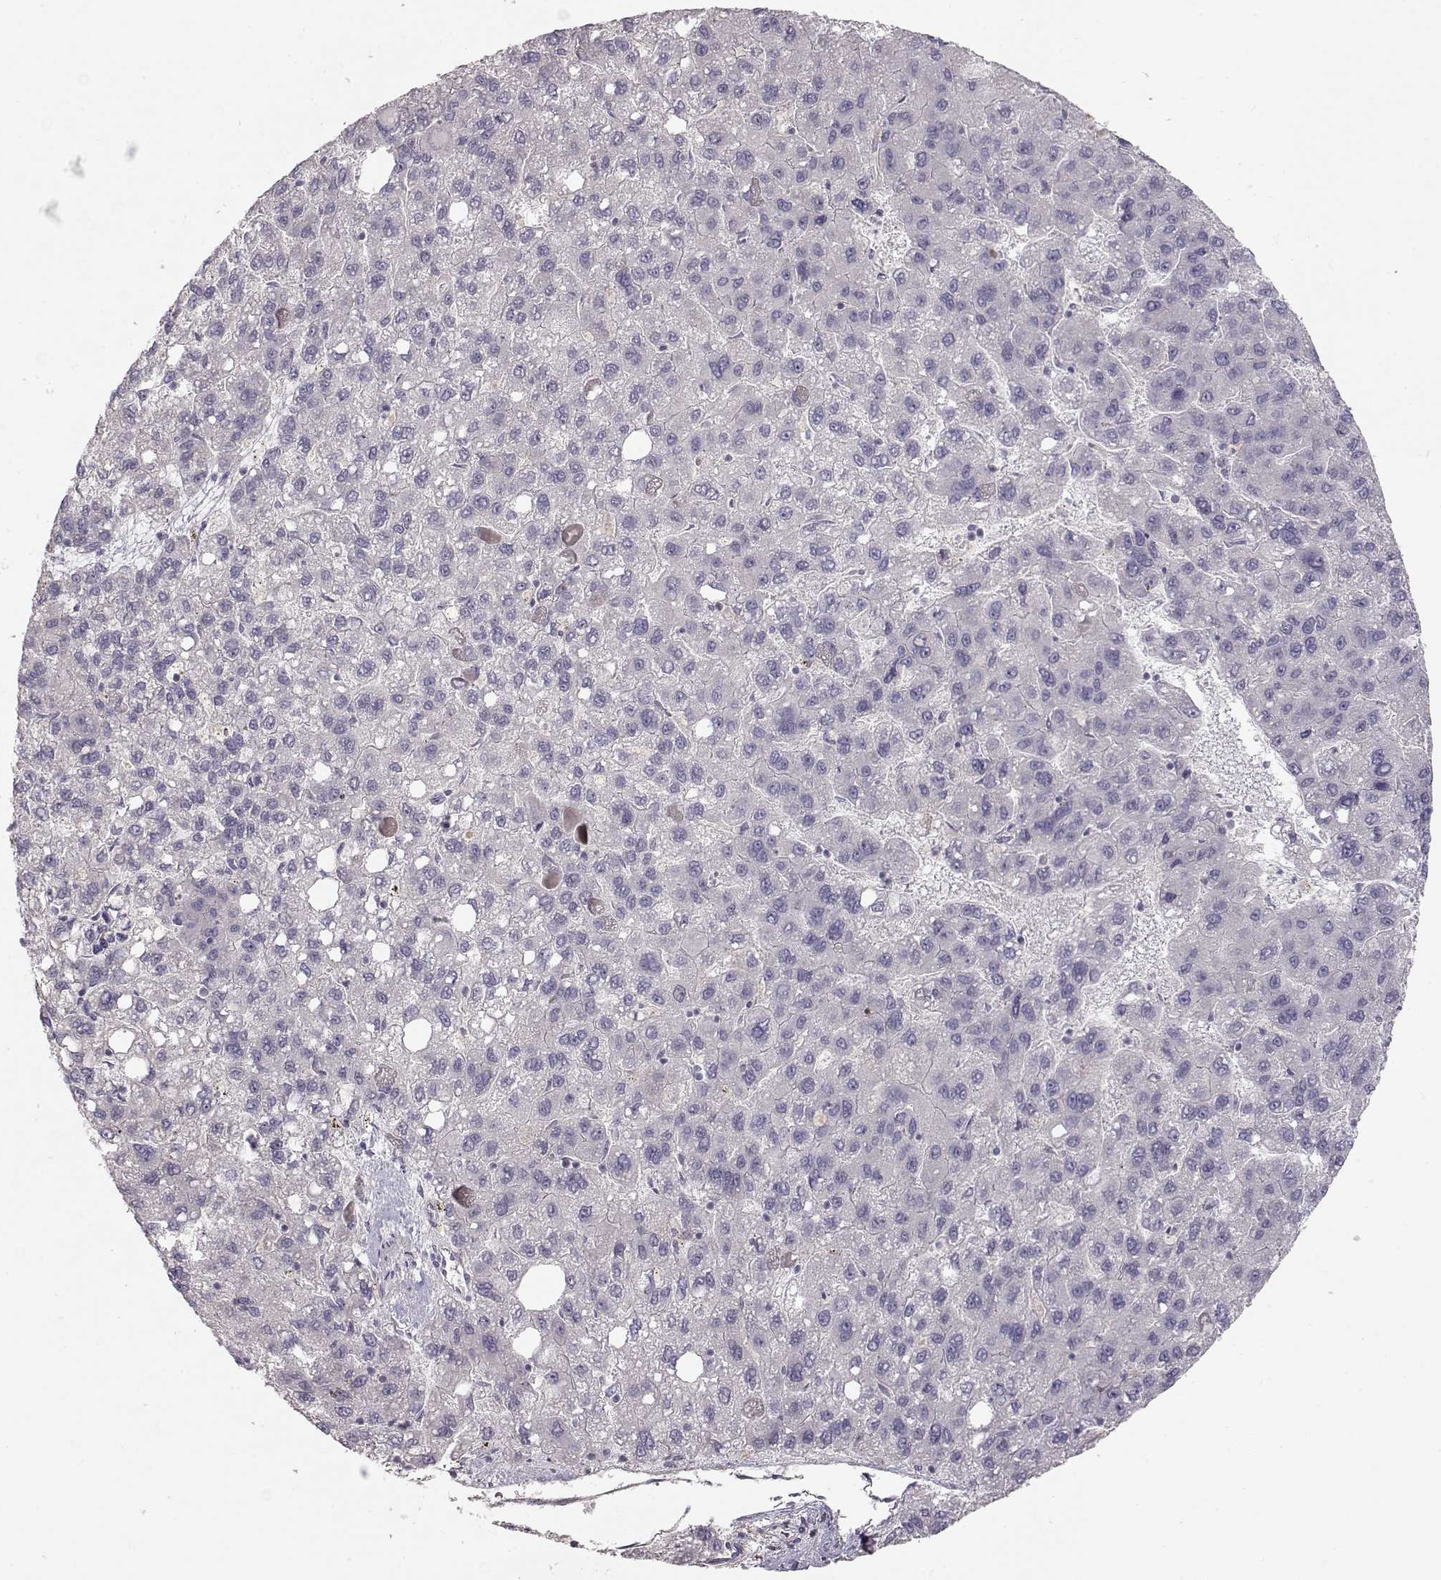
{"staining": {"intensity": "negative", "quantity": "none", "location": "none"}, "tissue": "liver cancer", "cell_type": "Tumor cells", "image_type": "cancer", "snomed": [{"axis": "morphology", "description": "Carcinoma, Hepatocellular, NOS"}, {"axis": "topography", "description": "Liver"}], "caption": "This is a histopathology image of IHC staining of liver hepatocellular carcinoma, which shows no positivity in tumor cells. Brightfield microscopy of IHC stained with DAB (3,3'-diaminobenzidine) (brown) and hematoxylin (blue), captured at high magnification.", "gene": "ARHGAP8", "patient": {"sex": "female", "age": 82}}